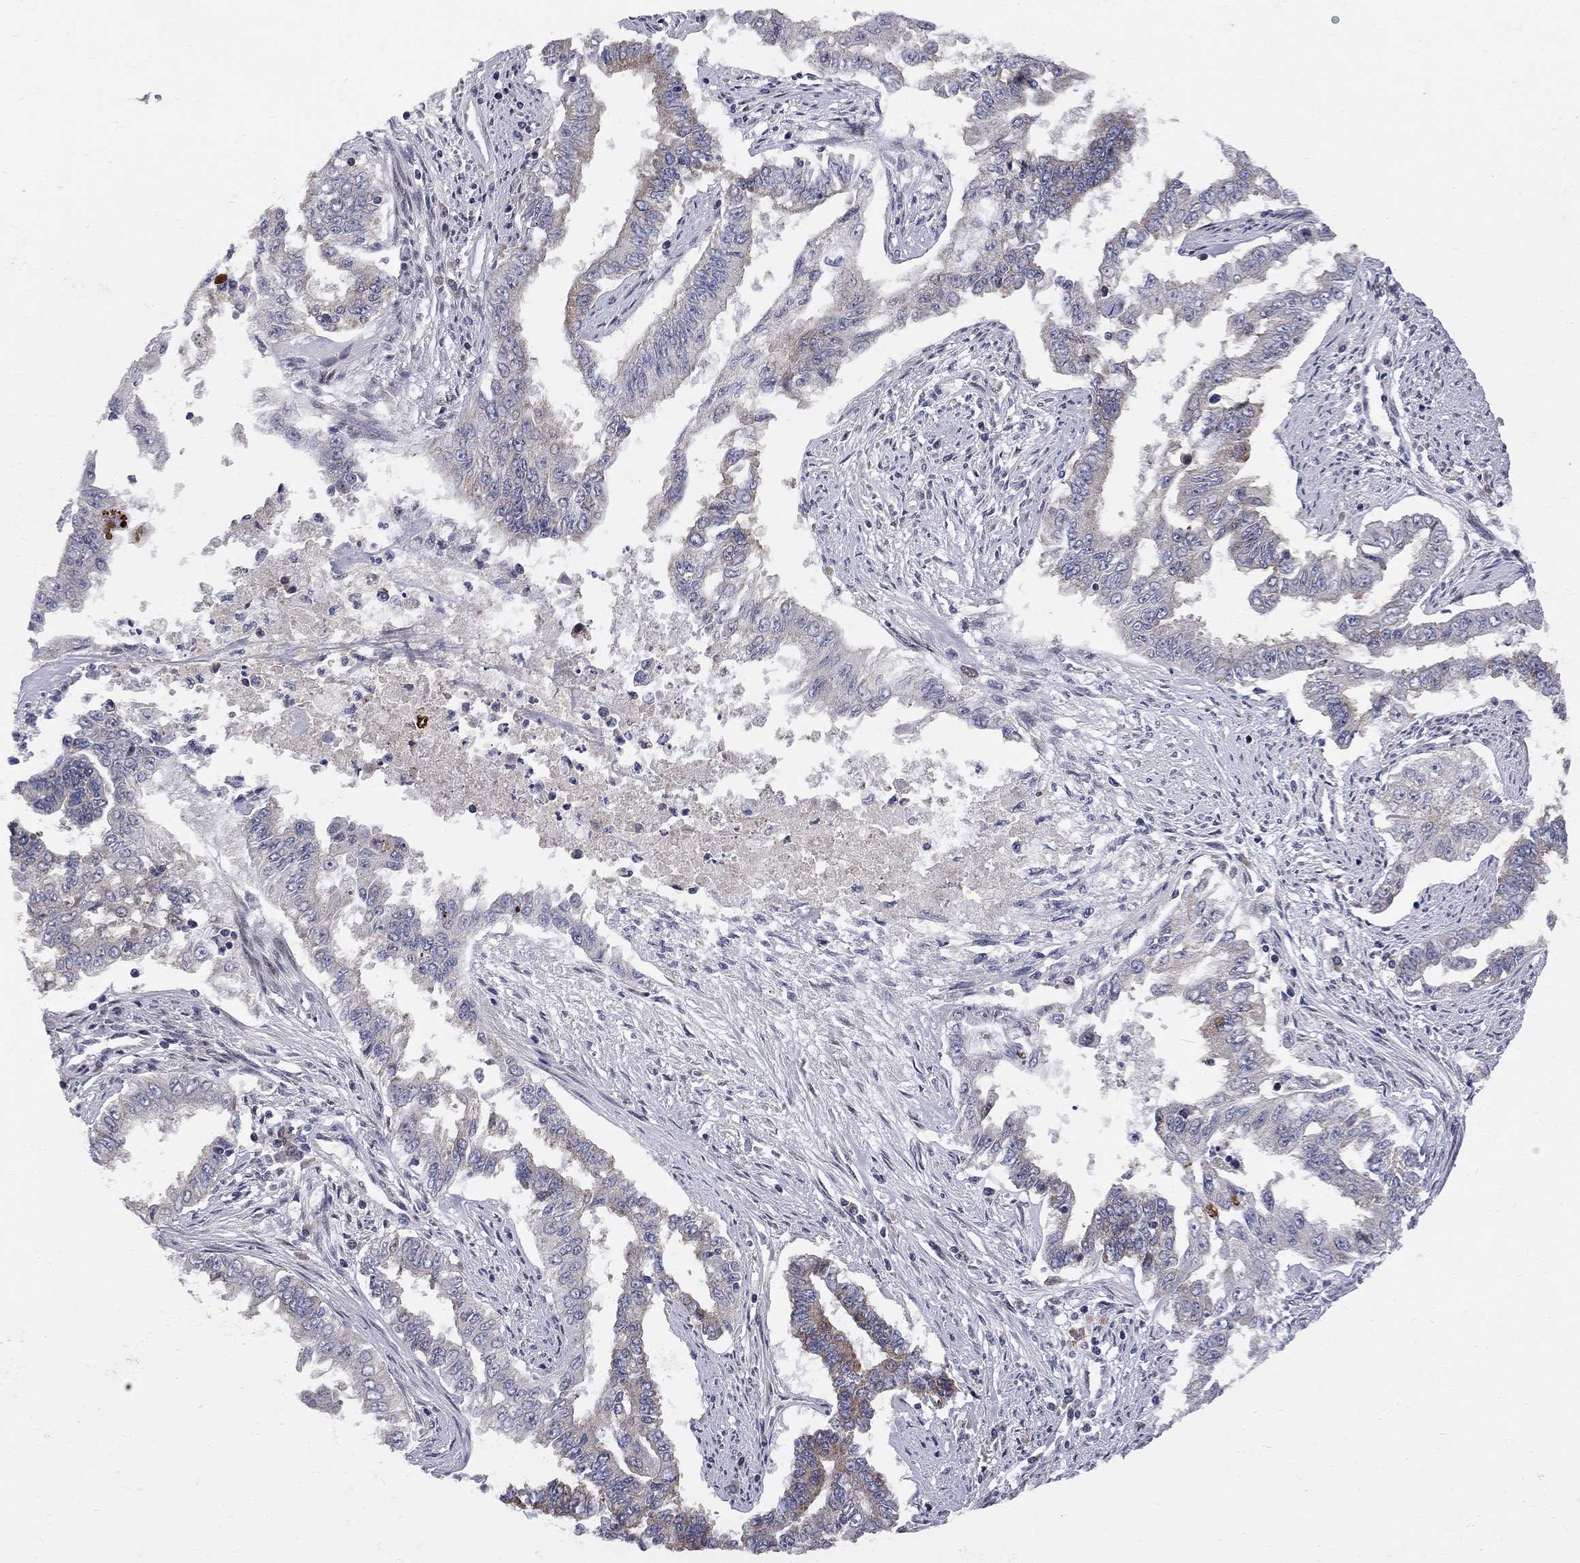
{"staining": {"intensity": "moderate", "quantity": "<25%", "location": "cytoplasmic/membranous"}, "tissue": "endometrial cancer", "cell_type": "Tumor cells", "image_type": "cancer", "snomed": [{"axis": "morphology", "description": "Adenocarcinoma, NOS"}, {"axis": "topography", "description": "Uterus"}], "caption": "A high-resolution histopathology image shows immunohistochemistry staining of adenocarcinoma (endometrial), which displays moderate cytoplasmic/membranous expression in about <25% of tumor cells.", "gene": "CNOT11", "patient": {"sex": "female", "age": 59}}